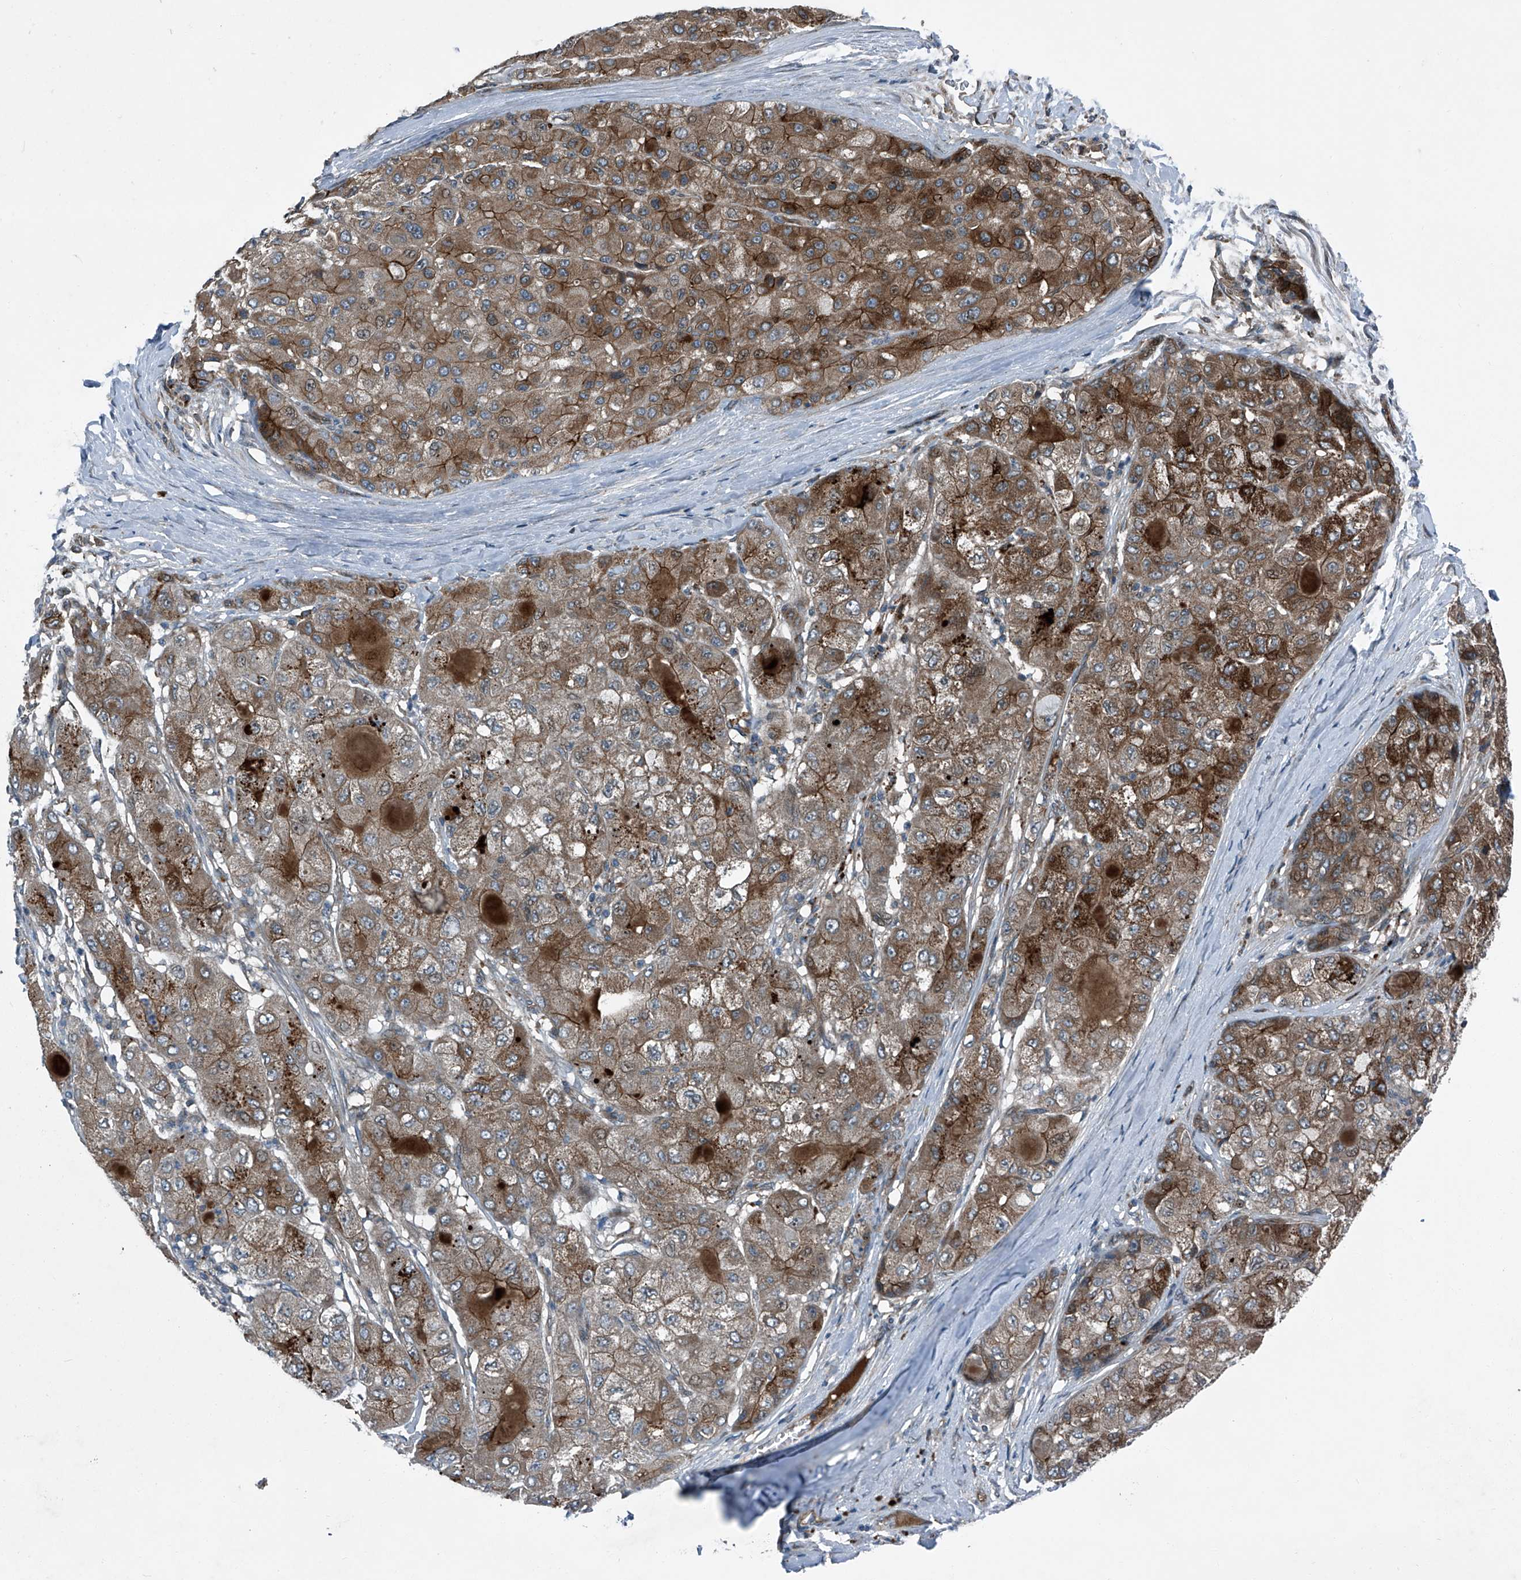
{"staining": {"intensity": "moderate", "quantity": "25%-75%", "location": "cytoplasmic/membranous"}, "tissue": "liver cancer", "cell_type": "Tumor cells", "image_type": "cancer", "snomed": [{"axis": "morphology", "description": "Carcinoma, Hepatocellular, NOS"}, {"axis": "topography", "description": "Liver"}], "caption": "Moderate cytoplasmic/membranous protein expression is present in about 25%-75% of tumor cells in liver hepatocellular carcinoma.", "gene": "SENP2", "patient": {"sex": "male", "age": 80}}